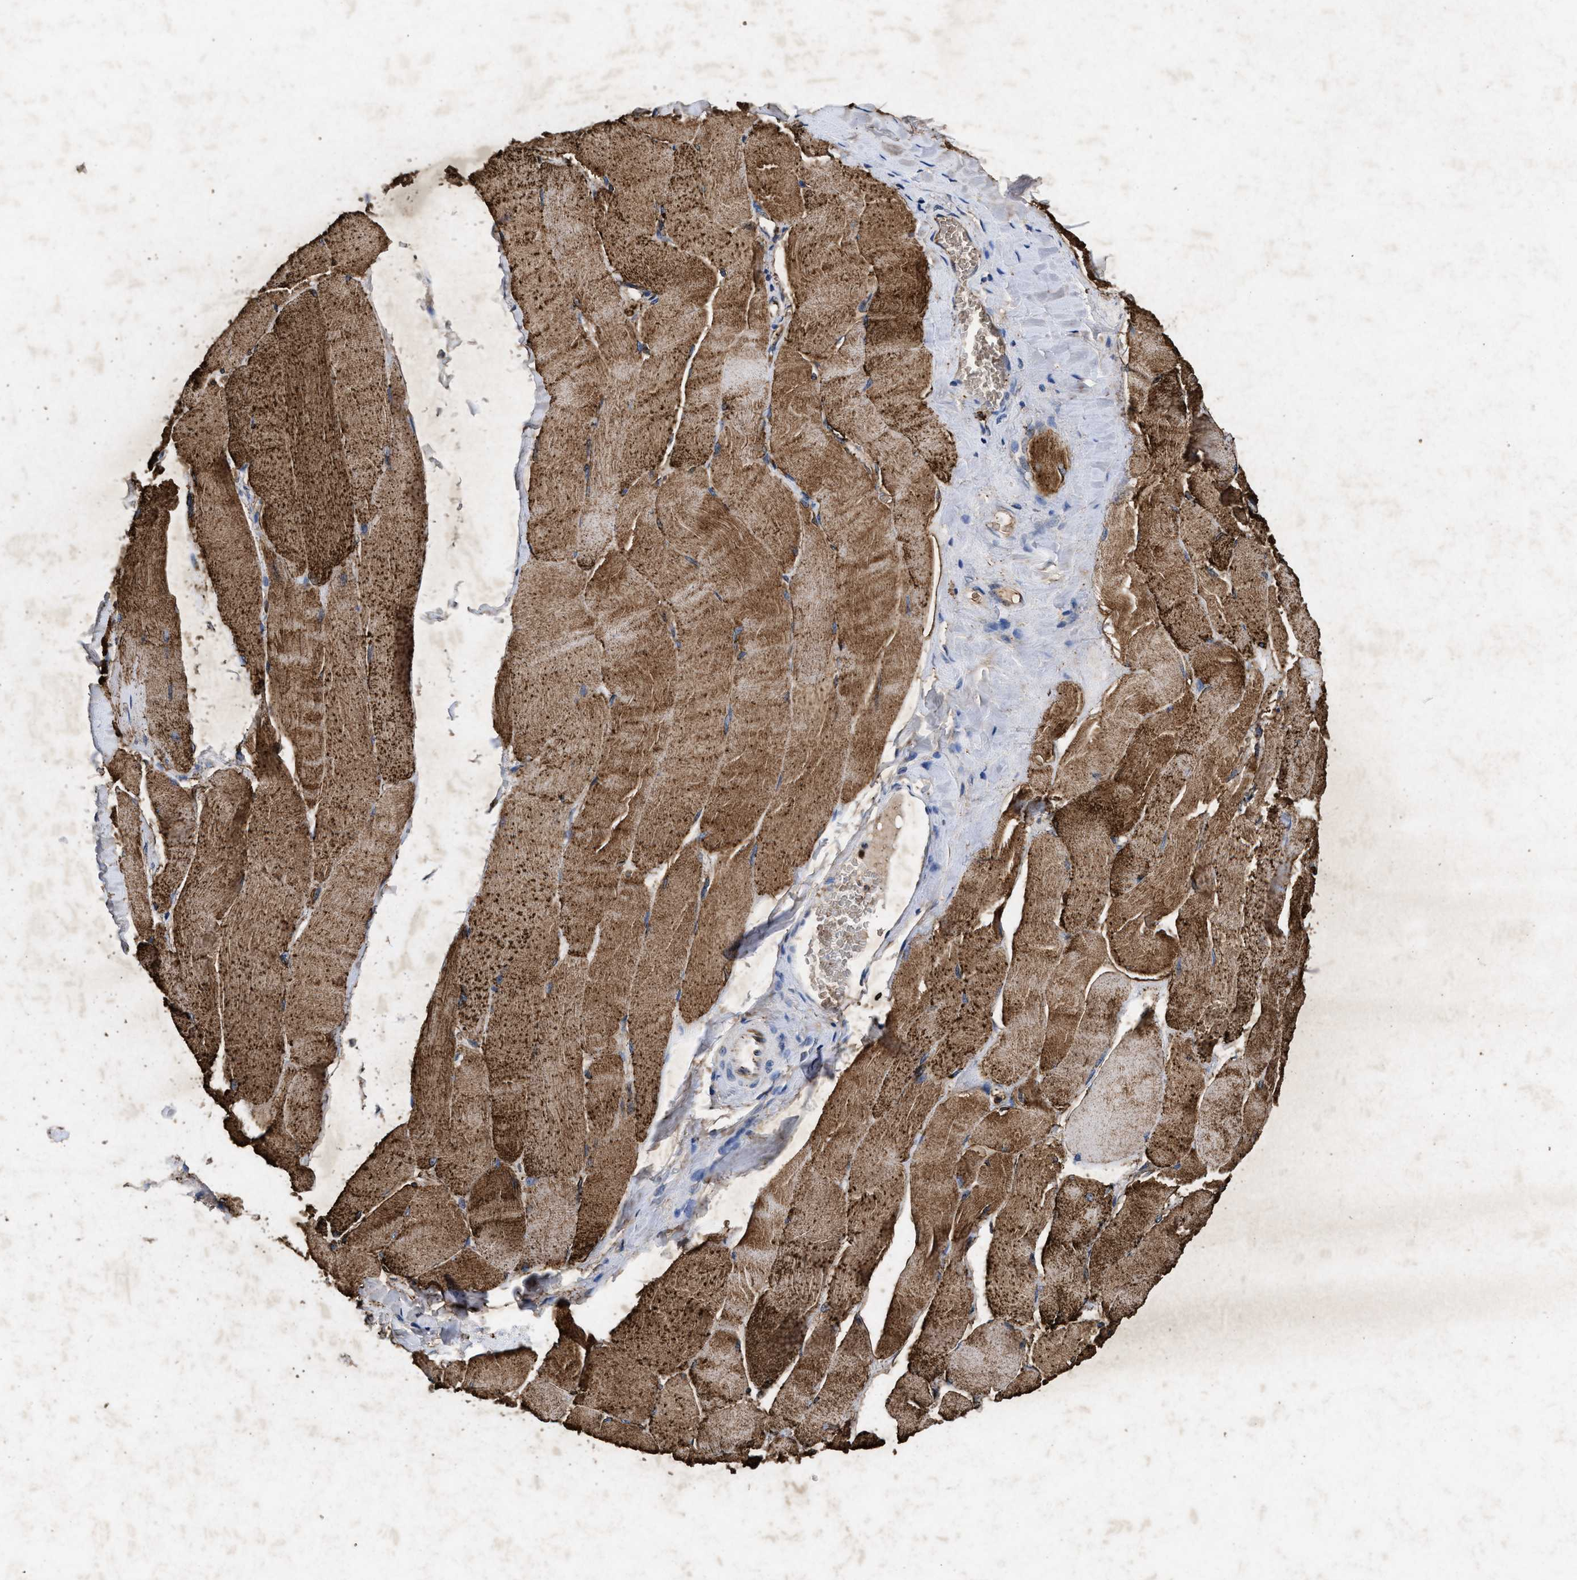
{"staining": {"intensity": "moderate", "quantity": ">75%", "location": "cytoplasmic/membranous"}, "tissue": "skeletal muscle", "cell_type": "Myocytes", "image_type": "normal", "snomed": [{"axis": "morphology", "description": "Normal tissue, NOS"}, {"axis": "morphology", "description": "Squamous cell carcinoma, NOS"}, {"axis": "topography", "description": "Skeletal muscle"}], "caption": "This photomicrograph displays IHC staining of unremarkable skeletal muscle, with medium moderate cytoplasmic/membranous expression in about >75% of myocytes.", "gene": "LTB4R2", "patient": {"sex": "male", "age": 51}}